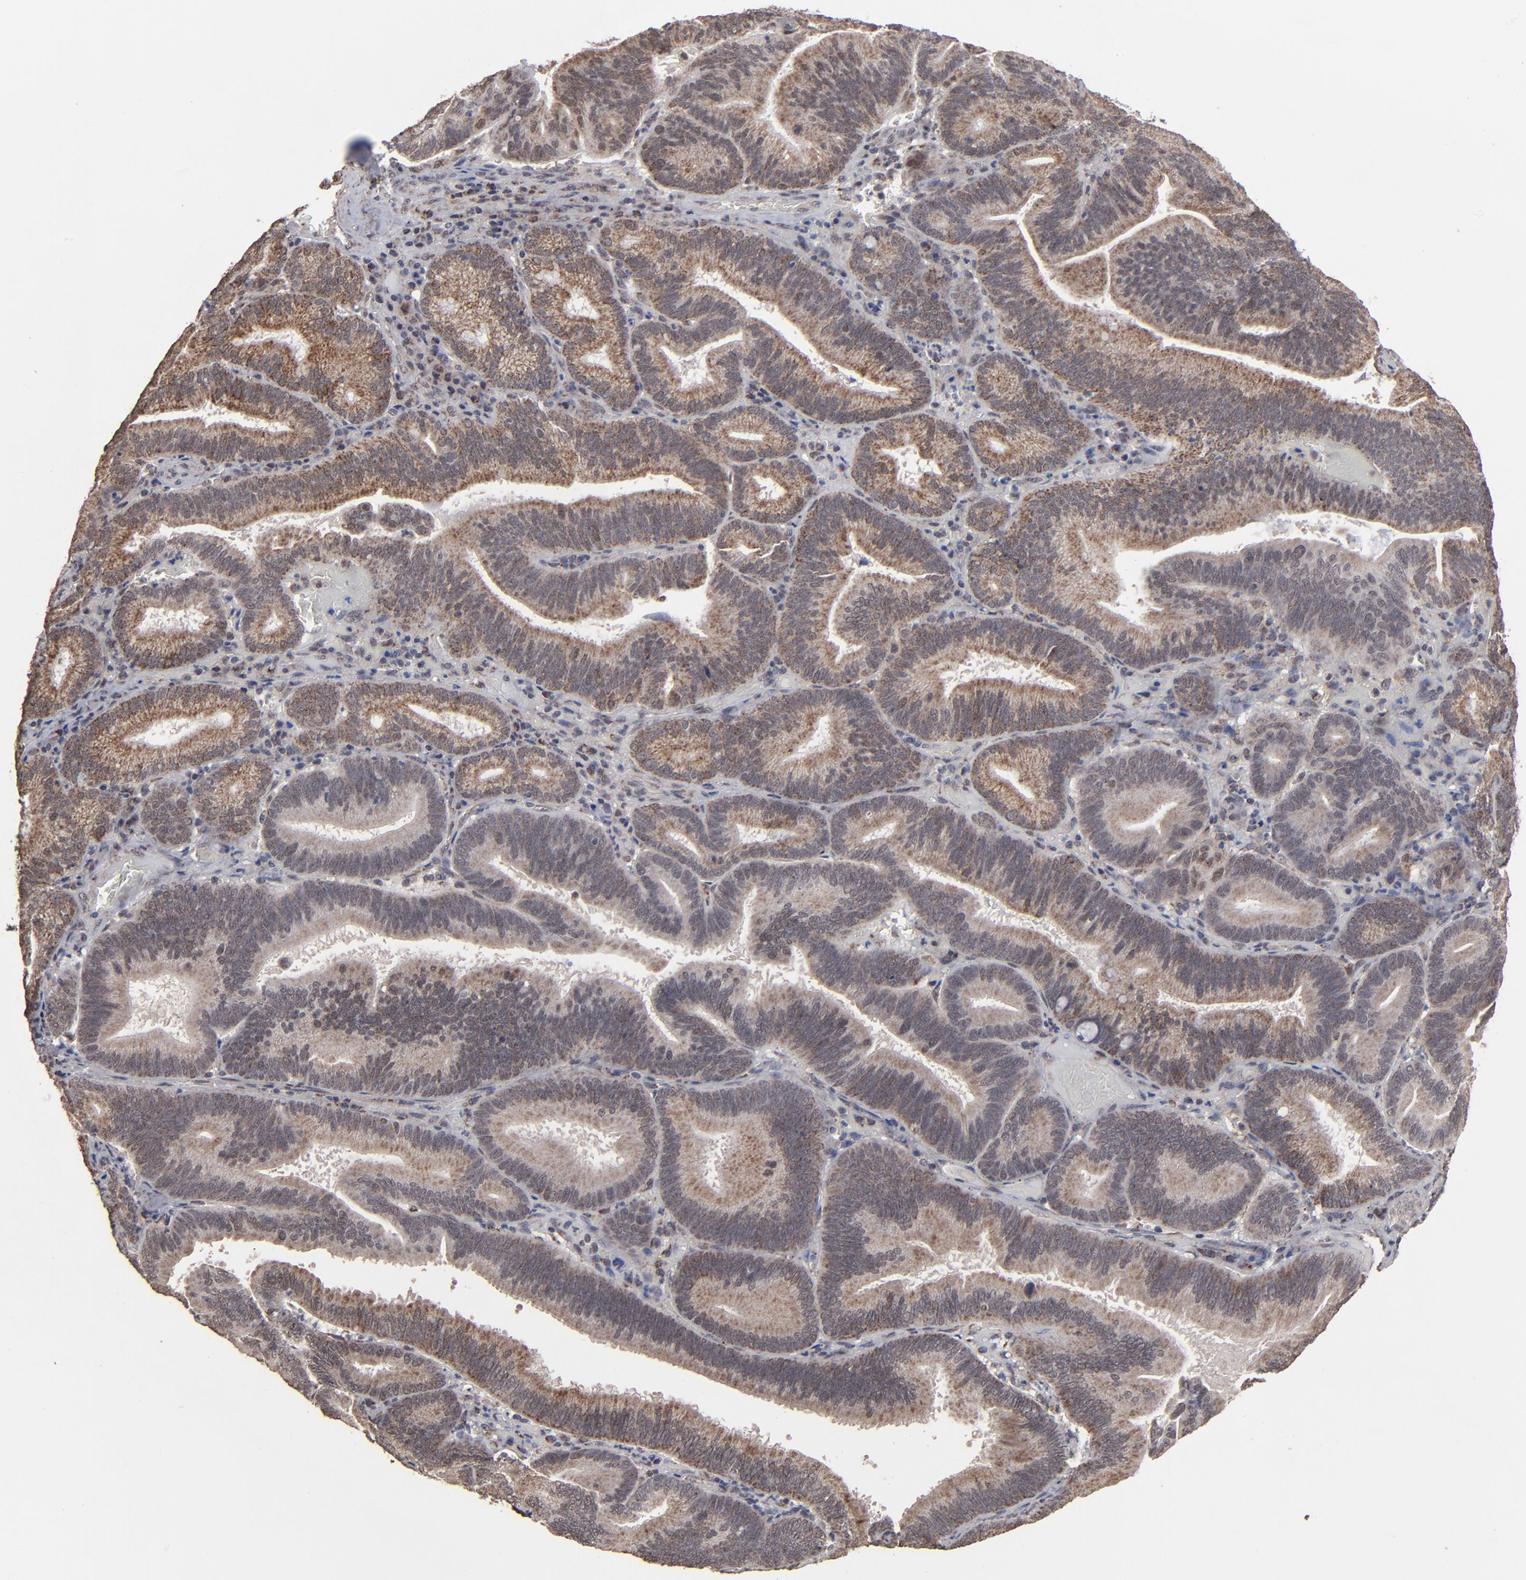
{"staining": {"intensity": "moderate", "quantity": "25%-75%", "location": "cytoplasmic/membranous"}, "tissue": "pancreatic cancer", "cell_type": "Tumor cells", "image_type": "cancer", "snomed": [{"axis": "morphology", "description": "Adenocarcinoma, NOS"}, {"axis": "topography", "description": "Pancreas"}], "caption": "Immunohistochemical staining of human pancreatic cancer (adenocarcinoma) shows moderate cytoplasmic/membranous protein staining in approximately 25%-75% of tumor cells.", "gene": "BNIP3", "patient": {"sex": "male", "age": 82}}